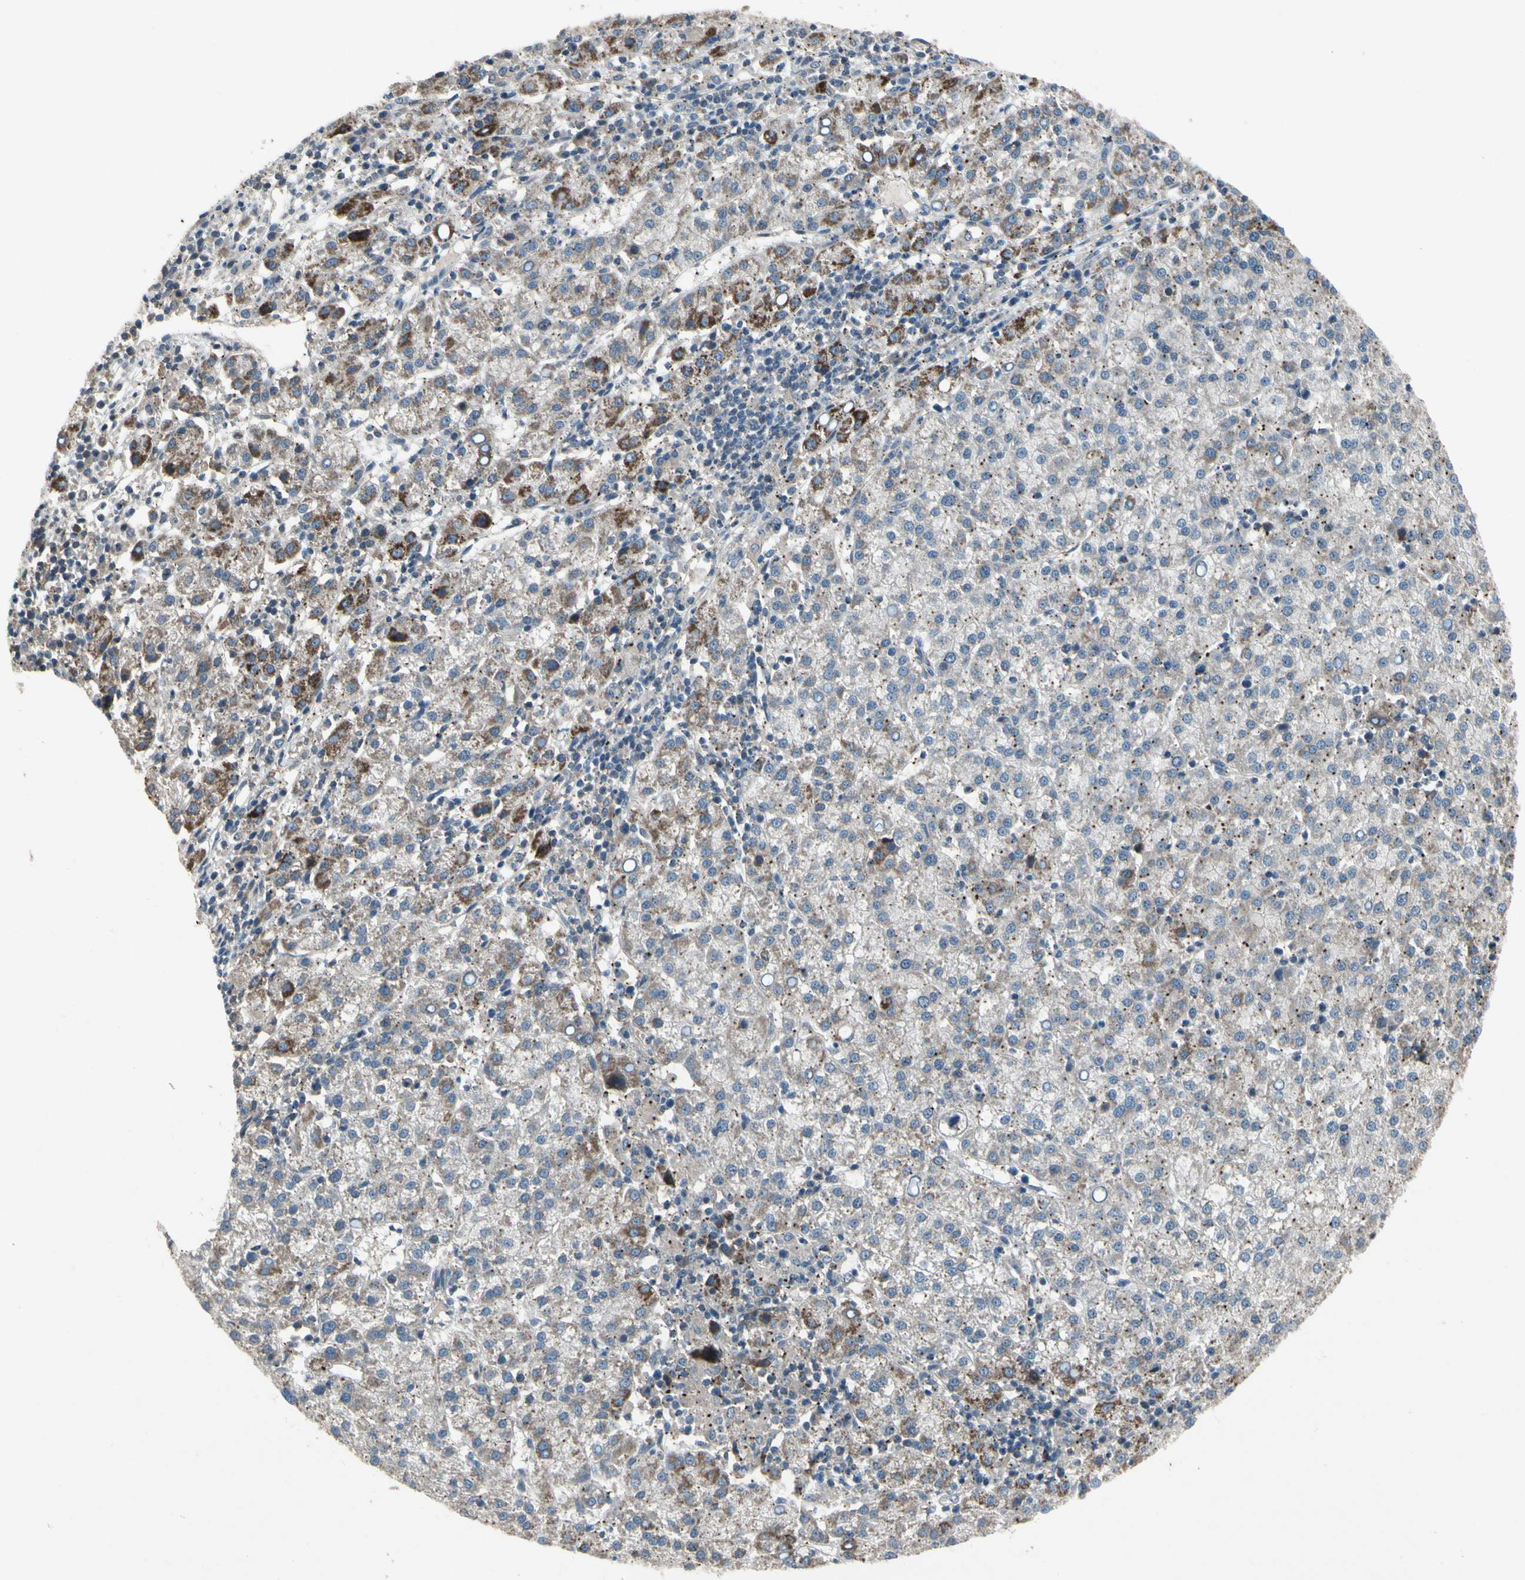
{"staining": {"intensity": "moderate", "quantity": "25%-75%", "location": "cytoplasmic/membranous"}, "tissue": "liver cancer", "cell_type": "Tumor cells", "image_type": "cancer", "snomed": [{"axis": "morphology", "description": "Carcinoma, Hepatocellular, NOS"}, {"axis": "topography", "description": "Liver"}], "caption": "Moderate cytoplasmic/membranous protein positivity is identified in about 25%-75% of tumor cells in liver cancer.", "gene": "NMI", "patient": {"sex": "female", "age": 58}}